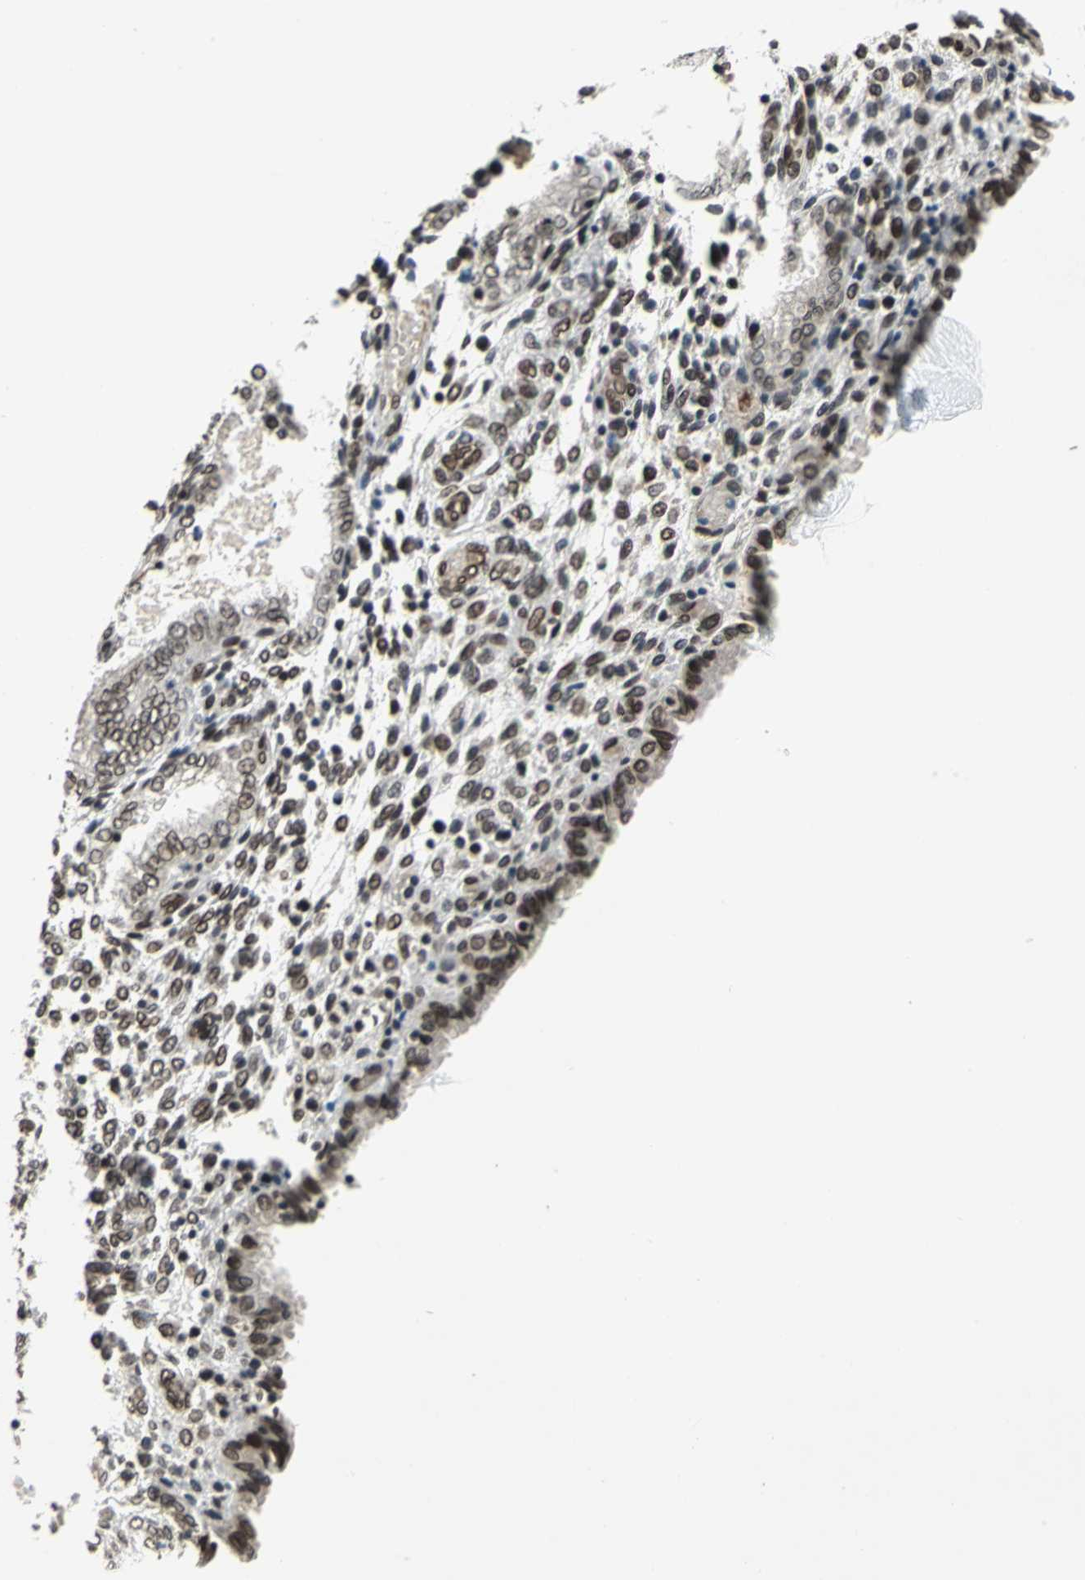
{"staining": {"intensity": "strong", "quantity": ">75%", "location": "nuclear"}, "tissue": "endometrium", "cell_type": "Cells in endometrial stroma", "image_type": "normal", "snomed": [{"axis": "morphology", "description": "Normal tissue, NOS"}, {"axis": "topography", "description": "Endometrium"}], "caption": "Protein expression by IHC displays strong nuclear expression in approximately >75% of cells in endometrial stroma in unremarkable endometrium.", "gene": "ISY1", "patient": {"sex": "female", "age": 33}}